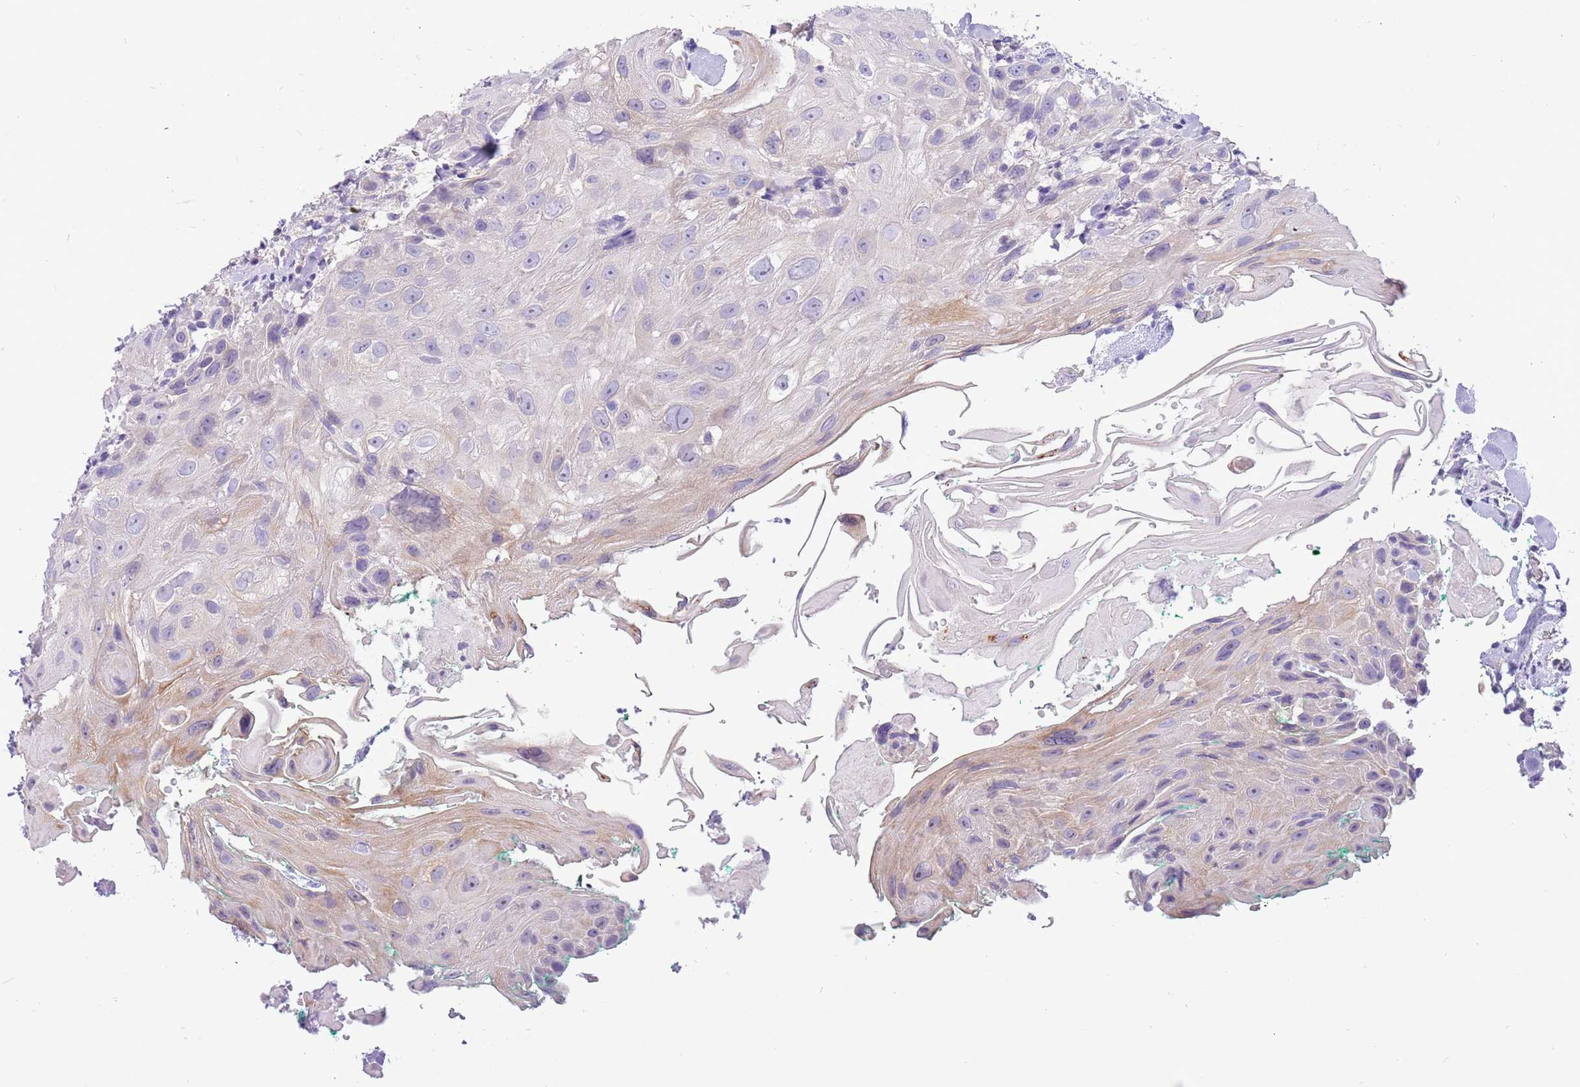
{"staining": {"intensity": "negative", "quantity": "none", "location": "none"}, "tissue": "head and neck cancer", "cell_type": "Tumor cells", "image_type": "cancer", "snomed": [{"axis": "morphology", "description": "Squamous cell carcinoma, NOS"}, {"axis": "topography", "description": "Head-Neck"}], "caption": "IHC image of neoplastic tissue: human squamous cell carcinoma (head and neck) stained with DAB (3,3'-diaminobenzidine) demonstrates no significant protein staining in tumor cells.", "gene": "GLCE", "patient": {"sex": "male", "age": 81}}